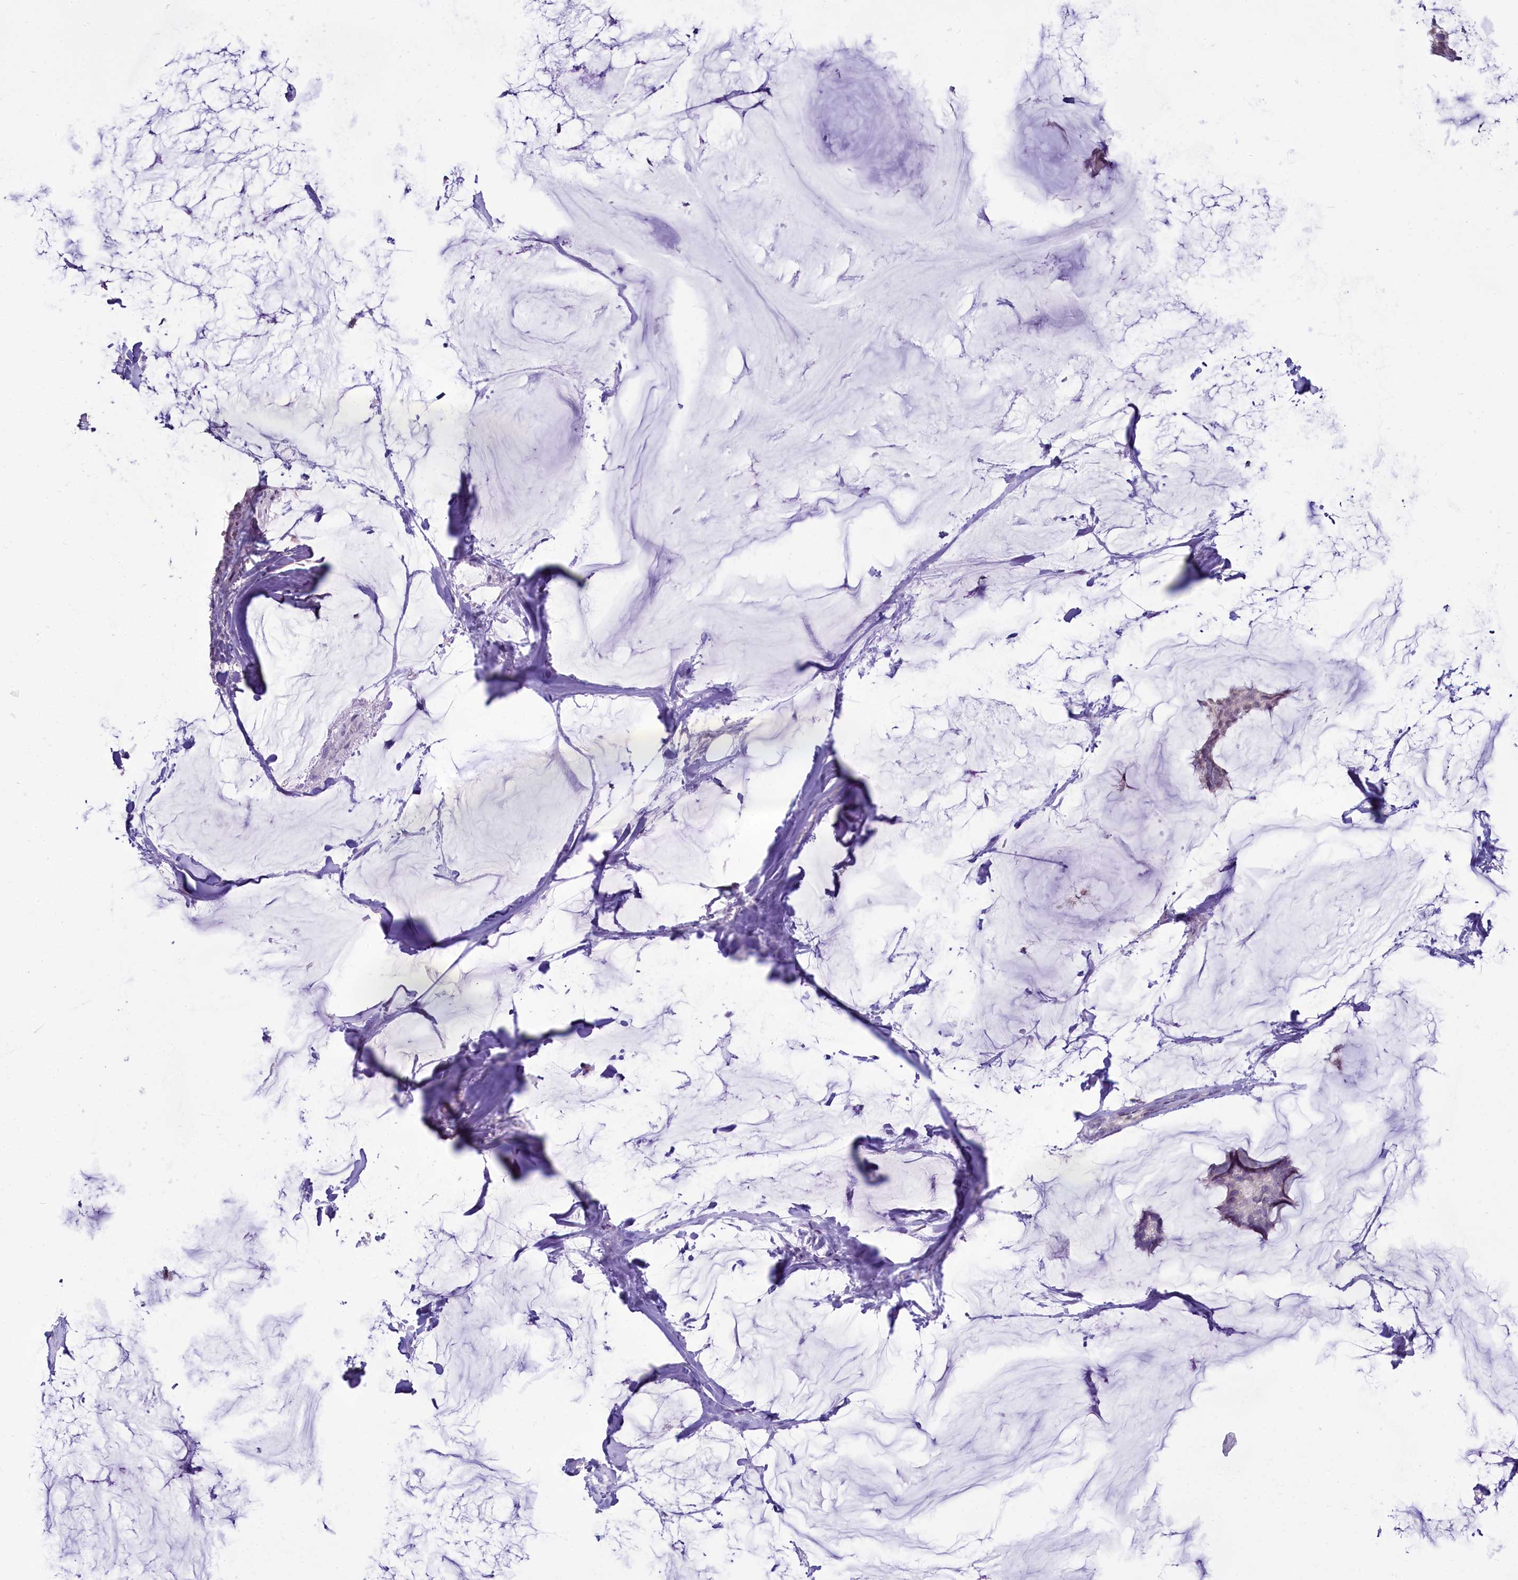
{"staining": {"intensity": "negative", "quantity": "none", "location": "none"}, "tissue": "breast cancer", "cell_type": "Tumor cells", "image_type": "cancer", "snomed": [{"axis": "morphology", "description": "Duct carcinoma"}, {"axis": "topography", "description": "Breast"}], "caption": "The IHC micrograph has no significant expression in tumor cells of breast cancer (intraductal carcinoma) tissue. (Stains: DAB (3,3'-diaminobenzidine) IHC with hematoxylin counter stain, Microscopy: brightfield microscopy at high magnification).", "gene": "BANK1", "patient": {"sex": "female", "age": 93}}